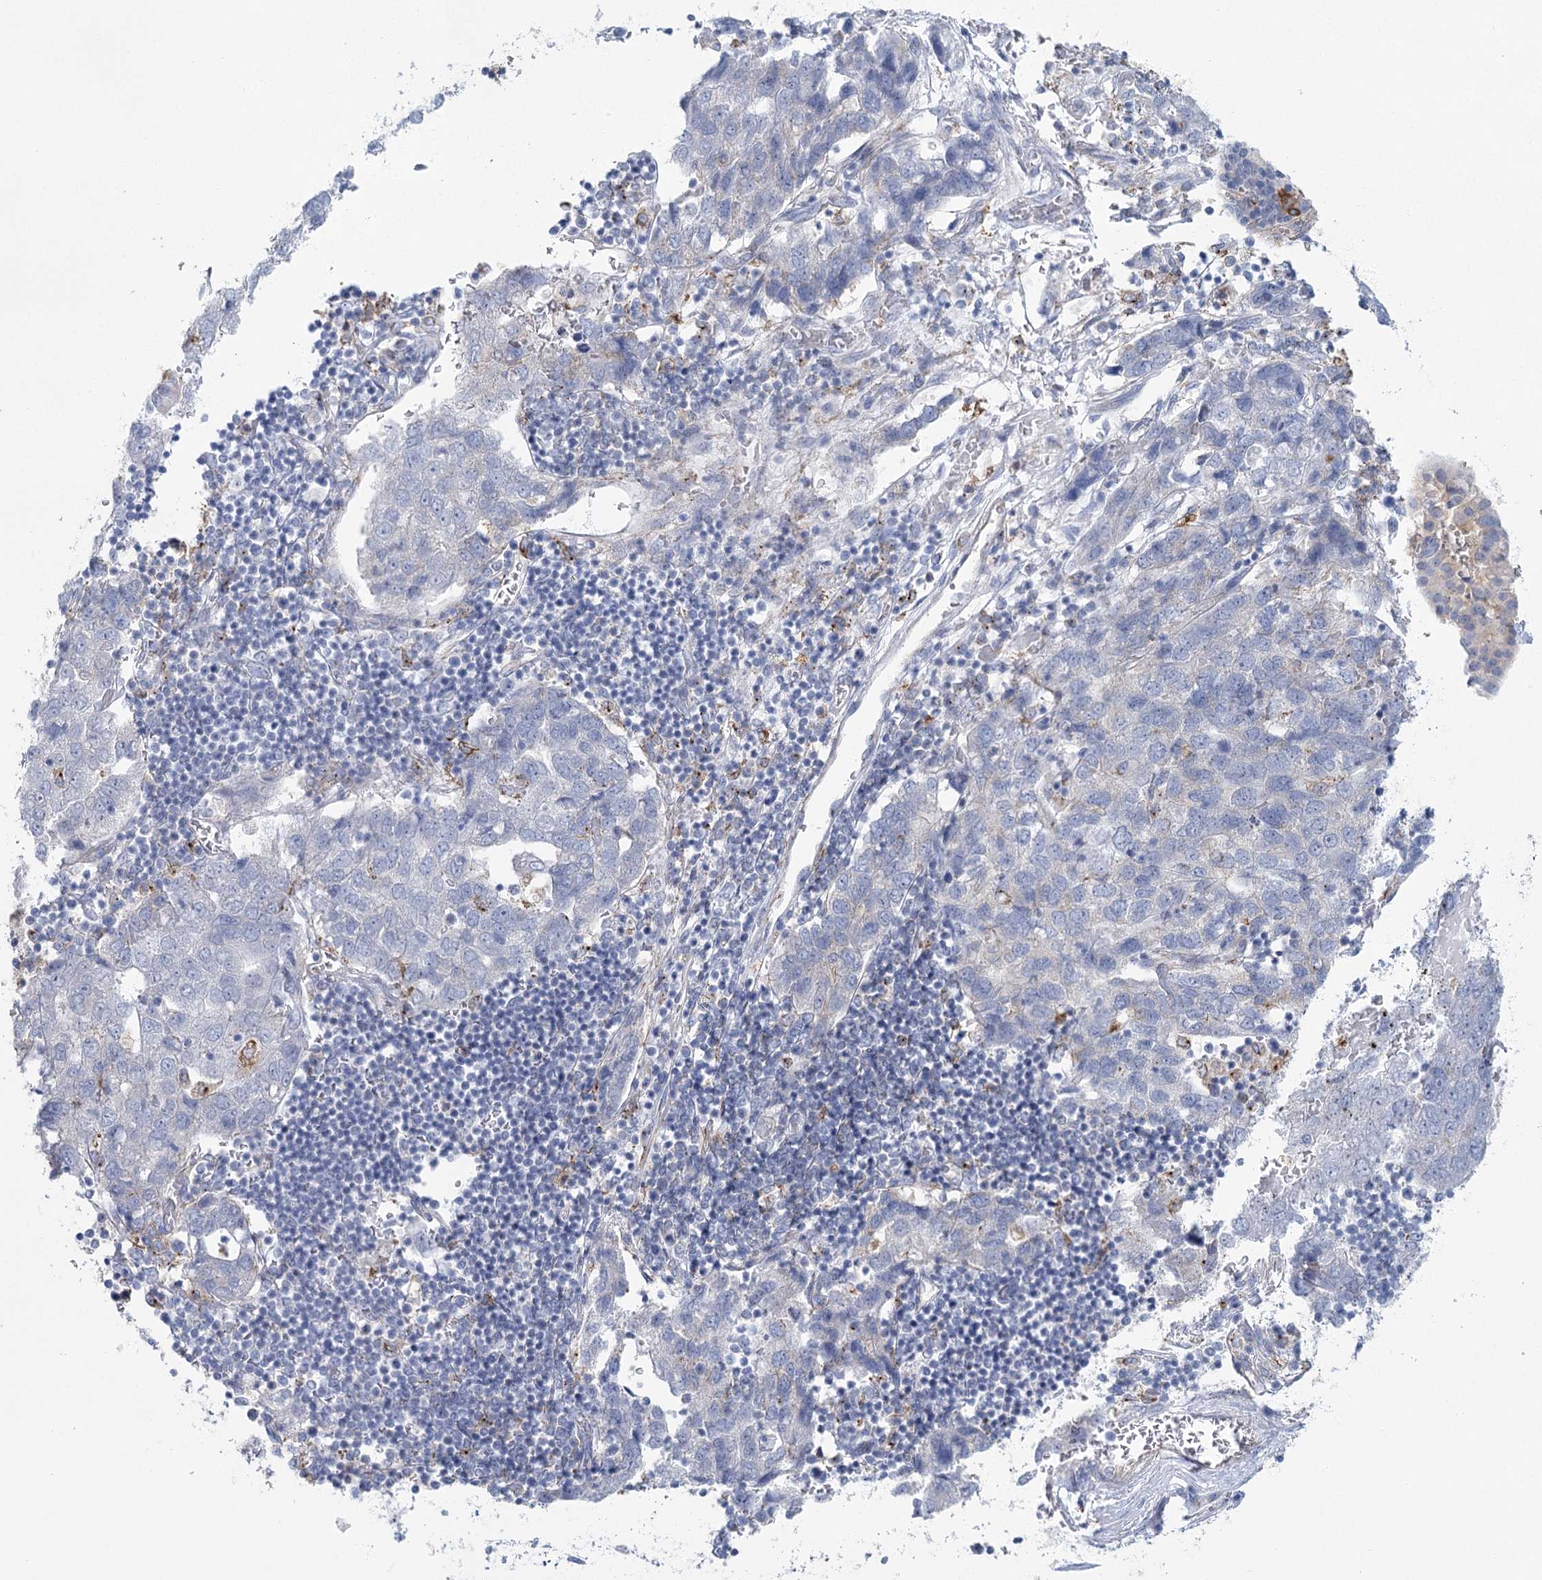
{"staining": {"intensity": "negative", "quantity": "none", "location": "none"}, "tissue": "pancreatic cancer", "cell_type": "Tumor cells", "image_type": "cancer", "snomed": [{"axis": "morphology", "description": "Adenocarcinoma, NOS"}, {"axis": "topography", "description": "Pancreas"}], "caption": "Pancreatic cancer was stained to show a protein in brown. There is no significant positivity in tumor cells. (DAB immunohistochemistry (IHC) visualized using brightfield microscopy, high magnification).", "gene": "CCDC88A", "patient": {"sex": "male", "age": 65}}